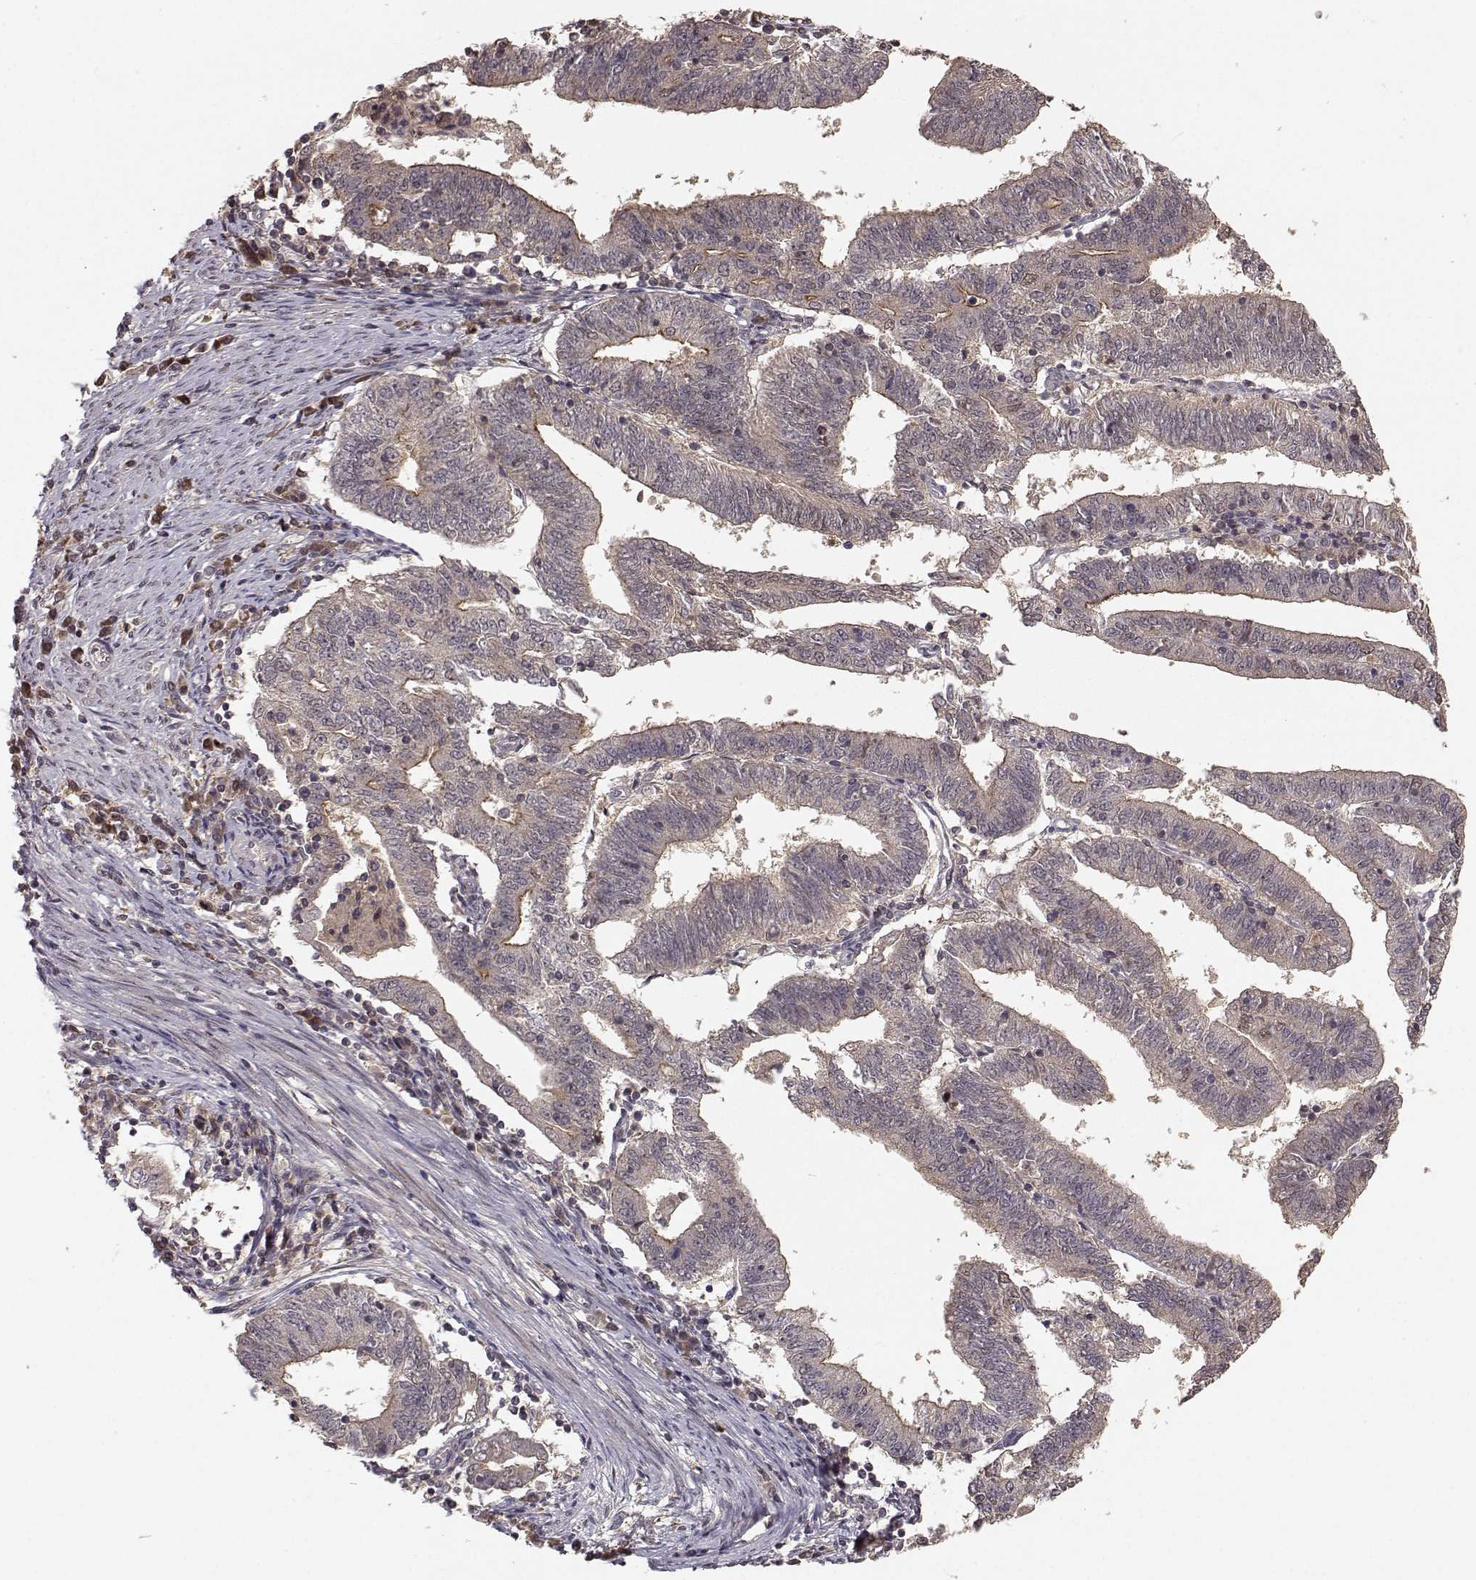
{"staining": {"intensity": "moderate", "quantity": "25%-75%", "location": "cytoplasmic/membranous"}, "tissue": "endometrial cancer", "cell_type": "Tumor cells", "image_type": "cancer", "snomed": [{"axis": "morphology", "description": "Adenocarcinoma, NOS"}, {"axis": "topography", "description": "Endometrium"}], "caption": "Endometrial adenocarcinoma stained with a protein marker displays moderate staining in tumor cells.", "gene": "PLEKHG3", "patient": {"sex": "female", "age": 82}}